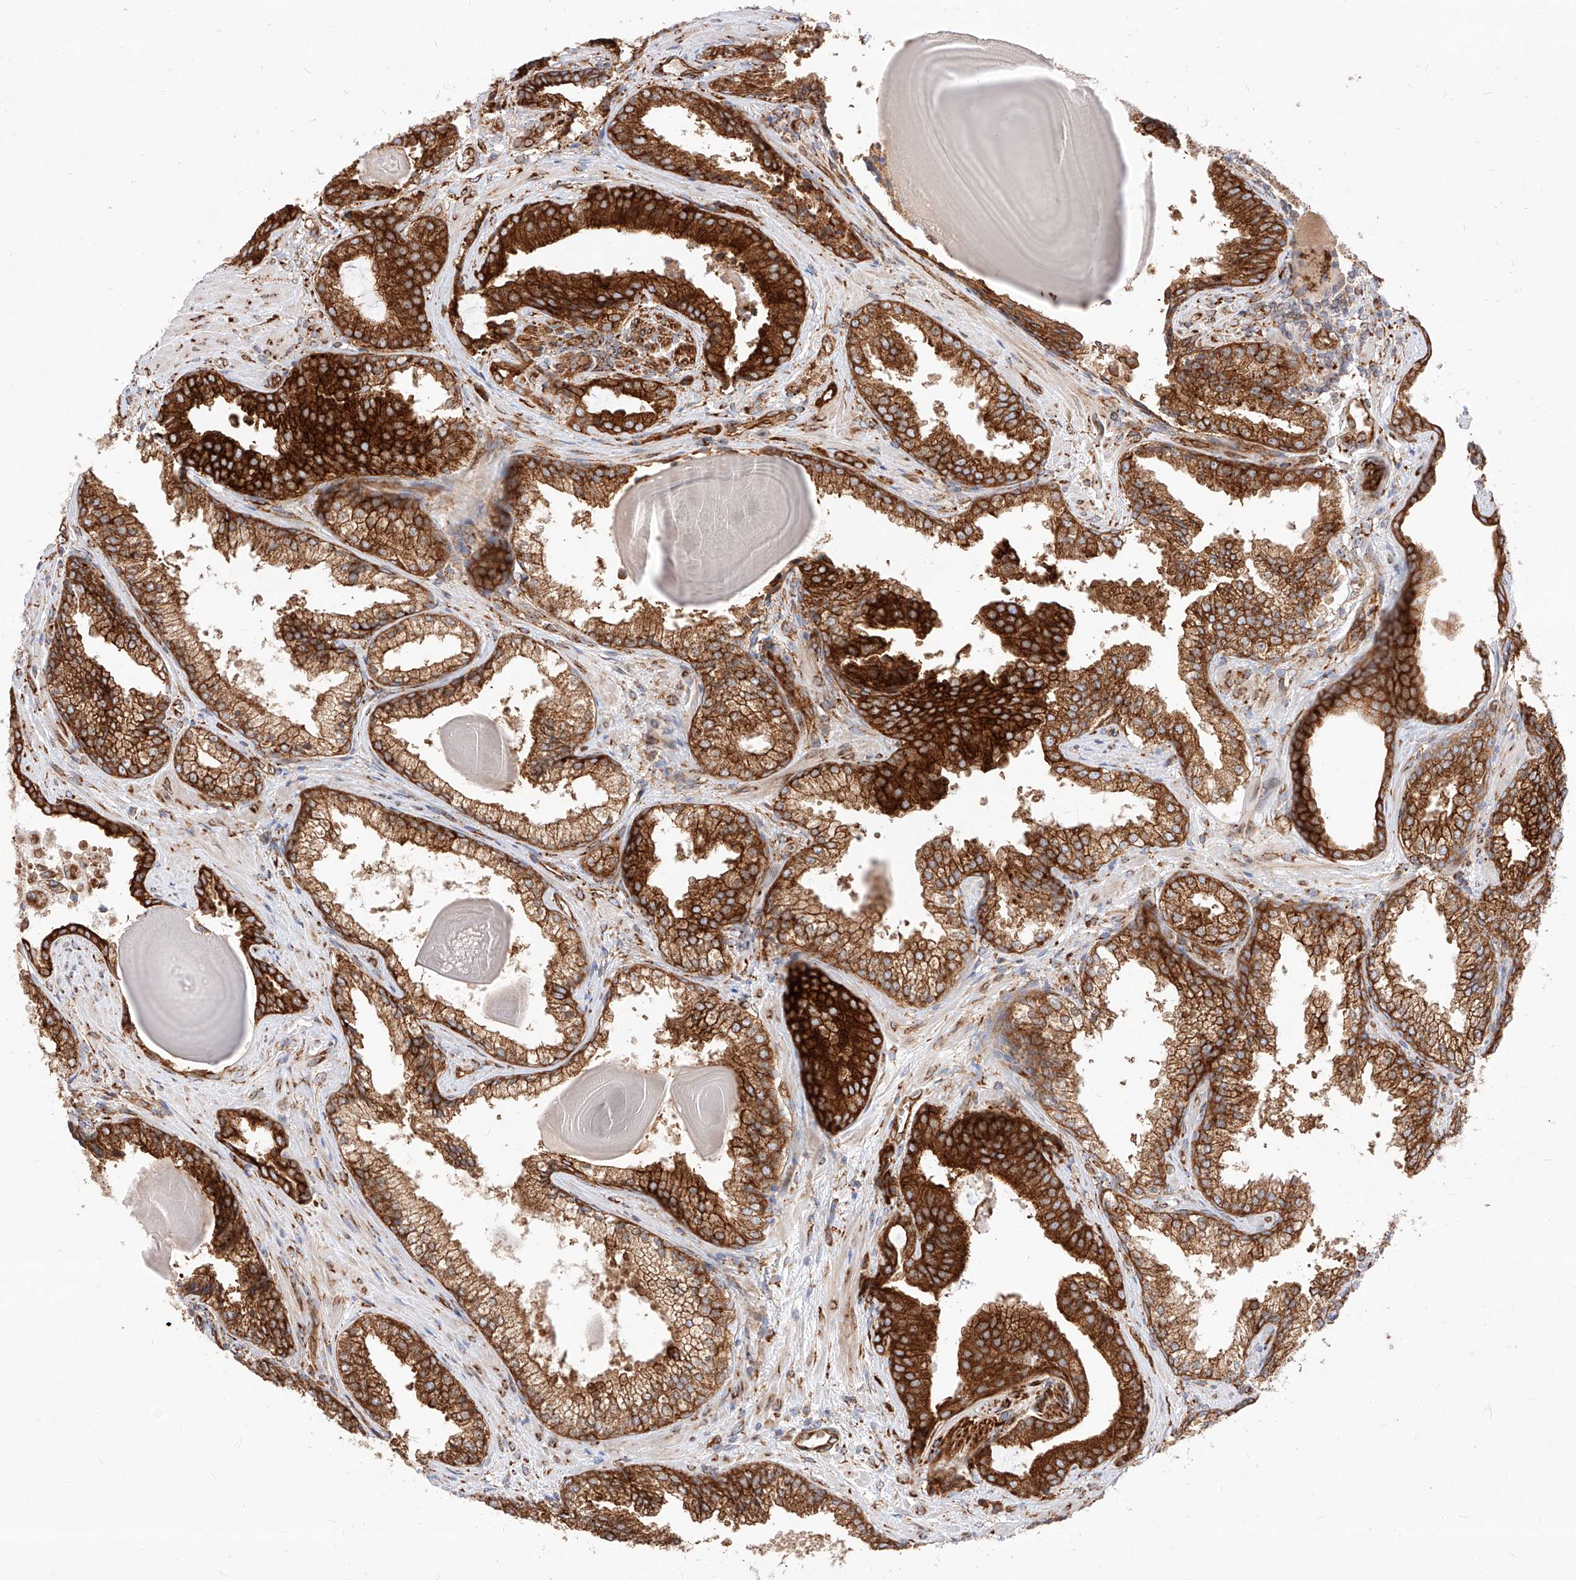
{"staining": {"intensity": "strong", "quantity": ">75%", "location": "cytoplasmic/membranous"}, "tissue": "prostate cancer", "cell_type": "Tumor cells", "image_type": "cancer", "snomed": [{"axis": "morphology", "description": "Adenocarcinoma, High grade"}, {"axis": "topography", "description": "Prostate"}], "caption": "Immunohistochemistry (DAB) staining of high-grade adenocarcinoma (prostate) exhibits strong cytoplasmic/membranous protein staining in approximately >75% of tumor cells. (DAB (3,3'-diaminobenzidine) IHC, brown staining for protein, blue staining for nuclei).", "gene": "CSGALNACT2", "patient": {"sex": "male", "age": 73}}